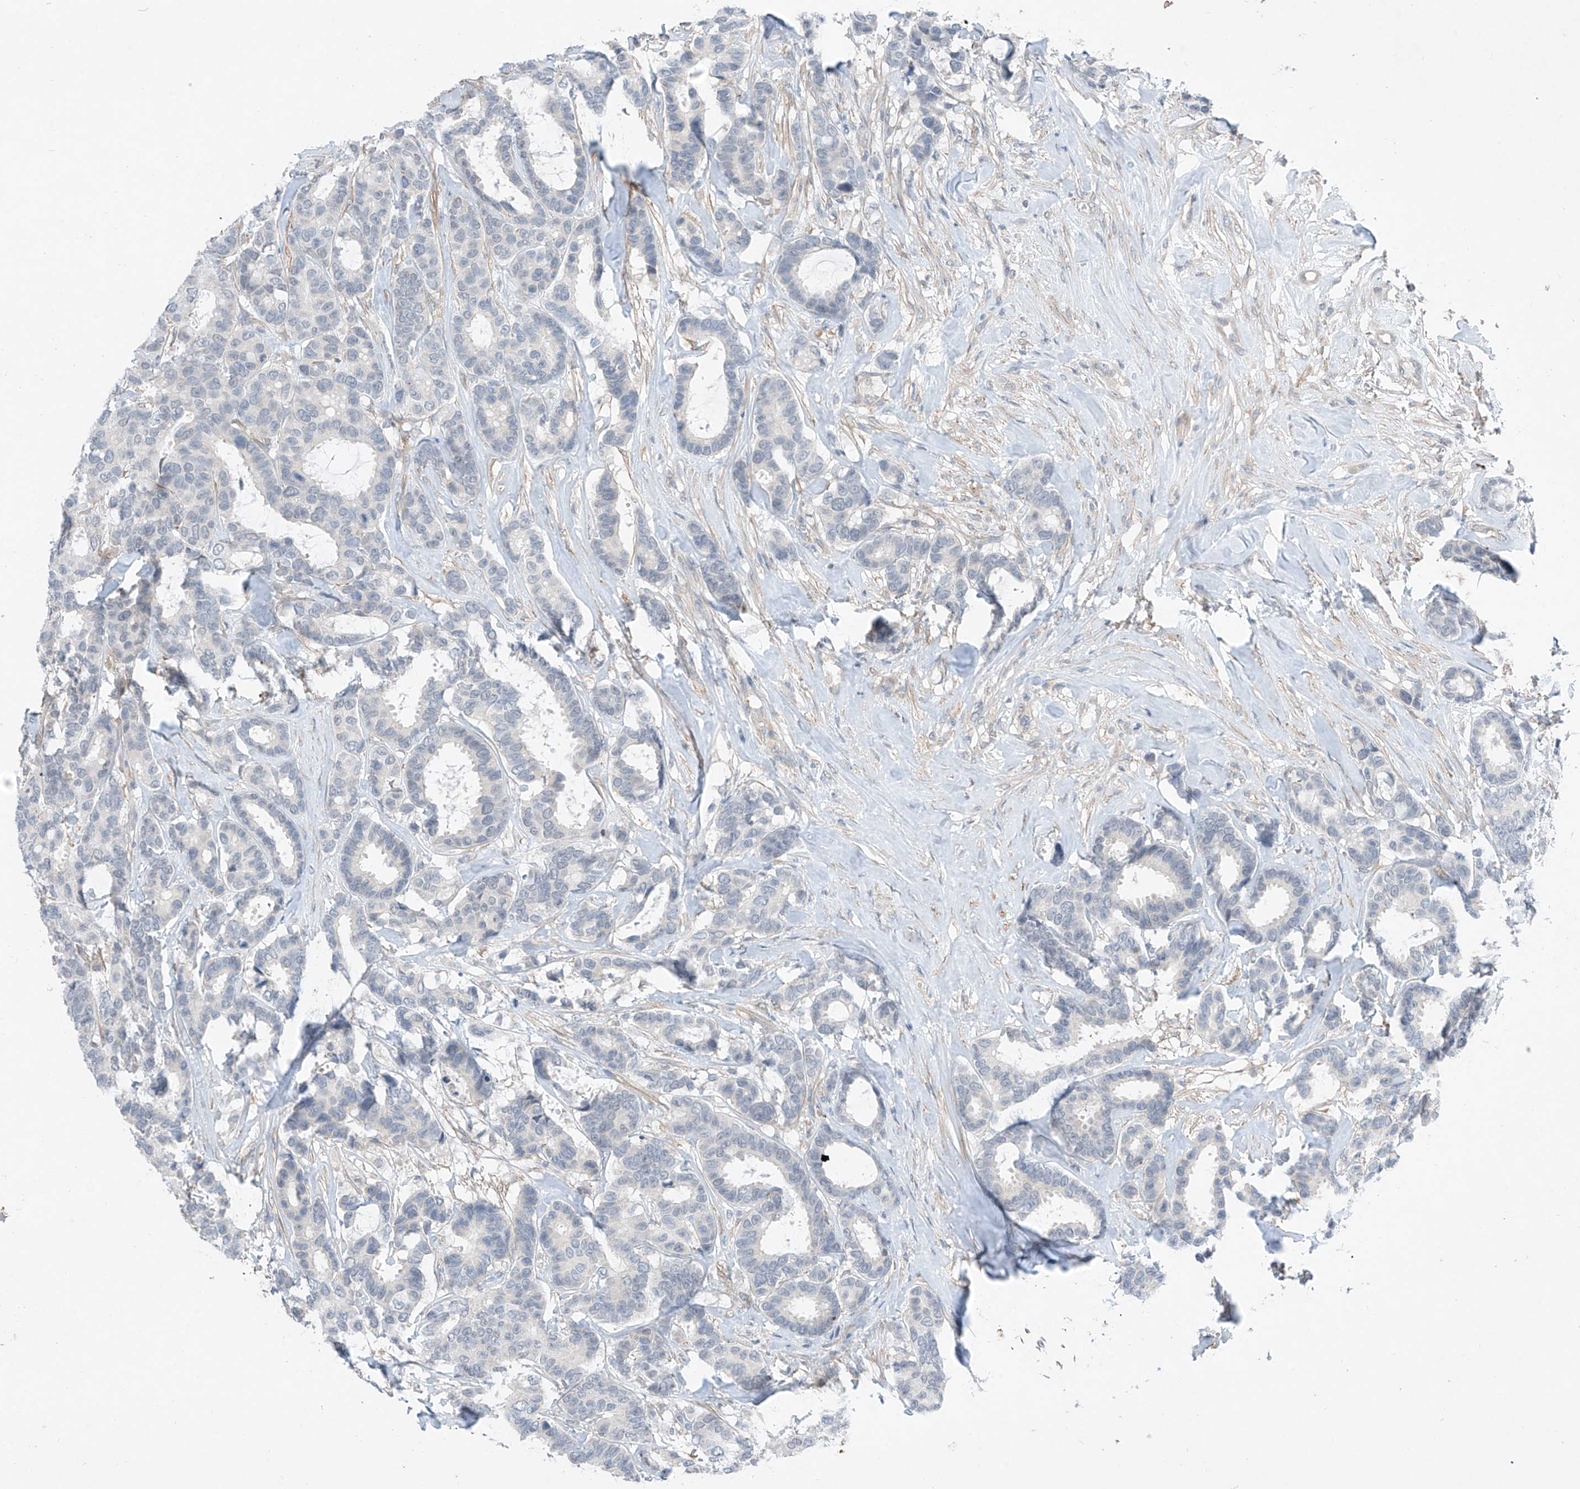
{"staining": {"intensity": "negative", "quantity": "none", "location": "none"}, "tissue": "breast cancer", "cell_type": "Tumor cells", "image_type": "cancer", "snomed": [{"axis": "morphology", "description": "Duct carcinoma"}, {"axis": "topography", "description": "Breast"}], "caption": "The immunohistochemistry micrograph has no significant expression in tumor cells of breast invasive ductal carcinoma tissue.", "gene": "ABLIM2", "patient": {"sex": "female", "age": 87}}